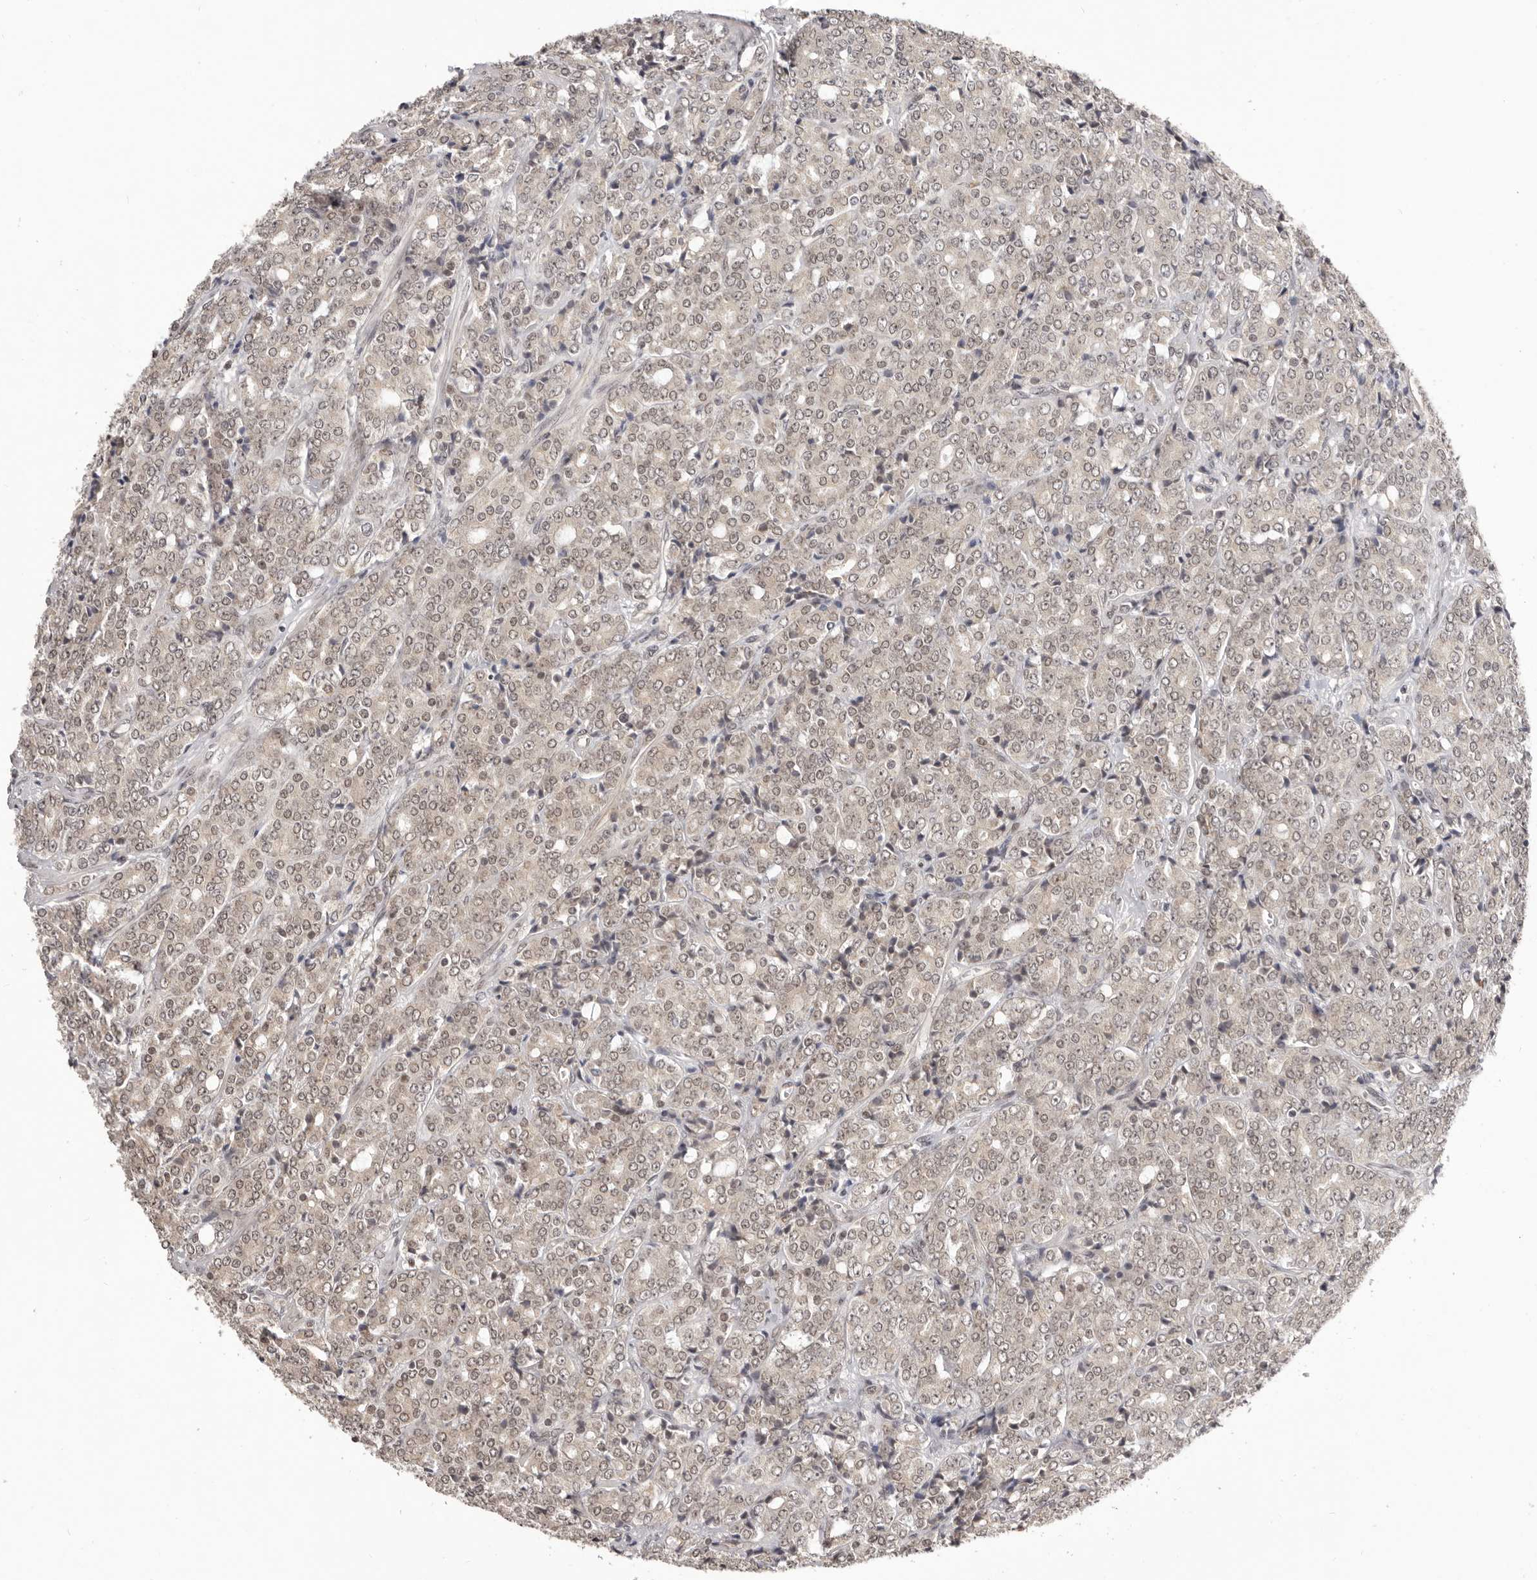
{"staining": {"intensity": "weak", "quantity": ">75%", "location": "nuclear"}, "tissue": "prostate cancer", "cell_type": "Tumor cells", "image_type": "cancer", "snomed": [{"axis": "morphology", "description": "Adenocarcinoma, High grade"}, {"axis": "topography", "description": "Prostate"}], "caption": "About >75% of tumor cells in human prostate cancer show weak nuclear protein staining as visualized by brown immunohistochemical staining.", "gene": "RNF2", "patient": {"sex": "male", "age": 62}}